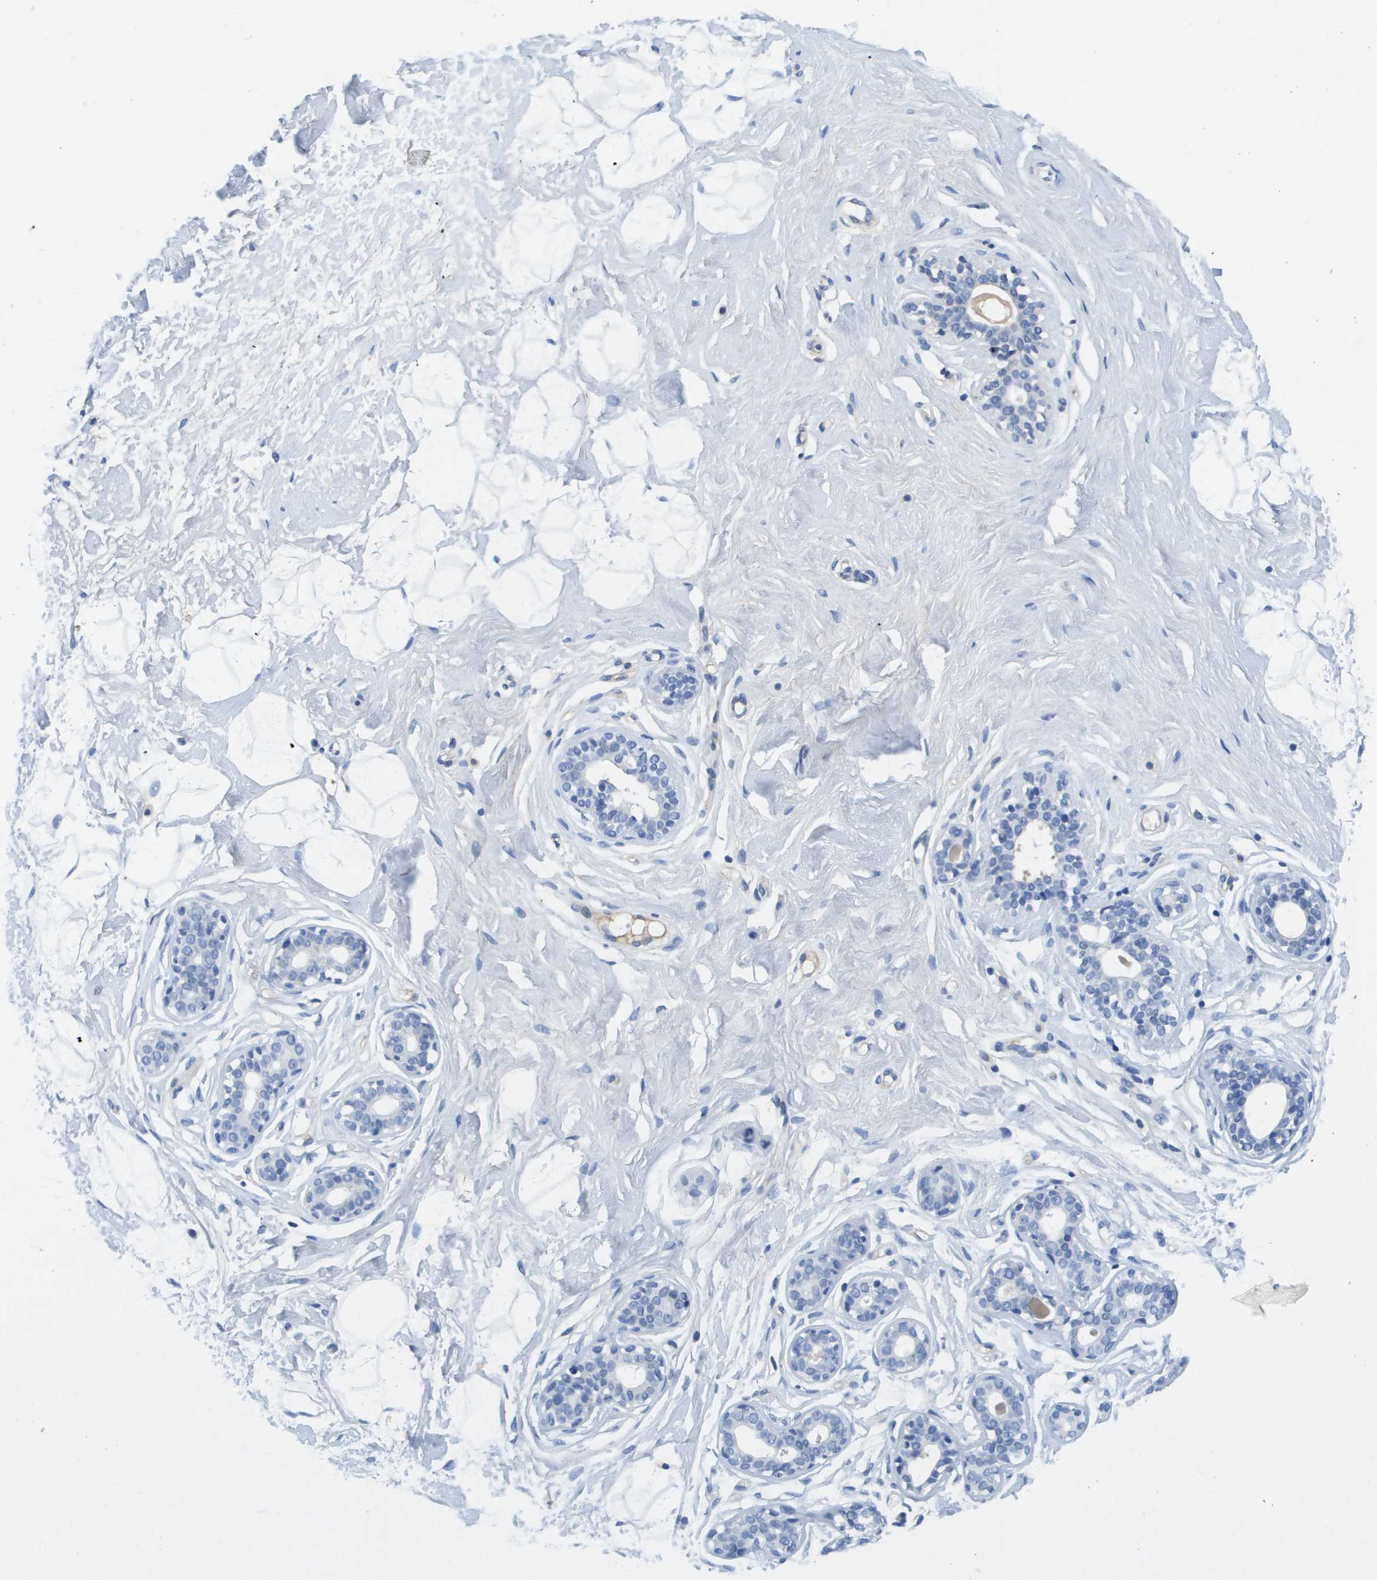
{"staining": {"intensity": "negative", "quantity": "none", "location": "none"}, "tissue": "breast", "cell_type": "Adipocytes", "image_type": "normal", "snomed": [{"axis": "morphology", "description": "Normal tissue, NOS"}, {"axis": "topography", "description": "Breast"}], "caption": "The micrograph demonstrates no staining of adipocytes in normal breast.", "gene": "APOA1", "patient": {"sex": "female", "age": 23}}